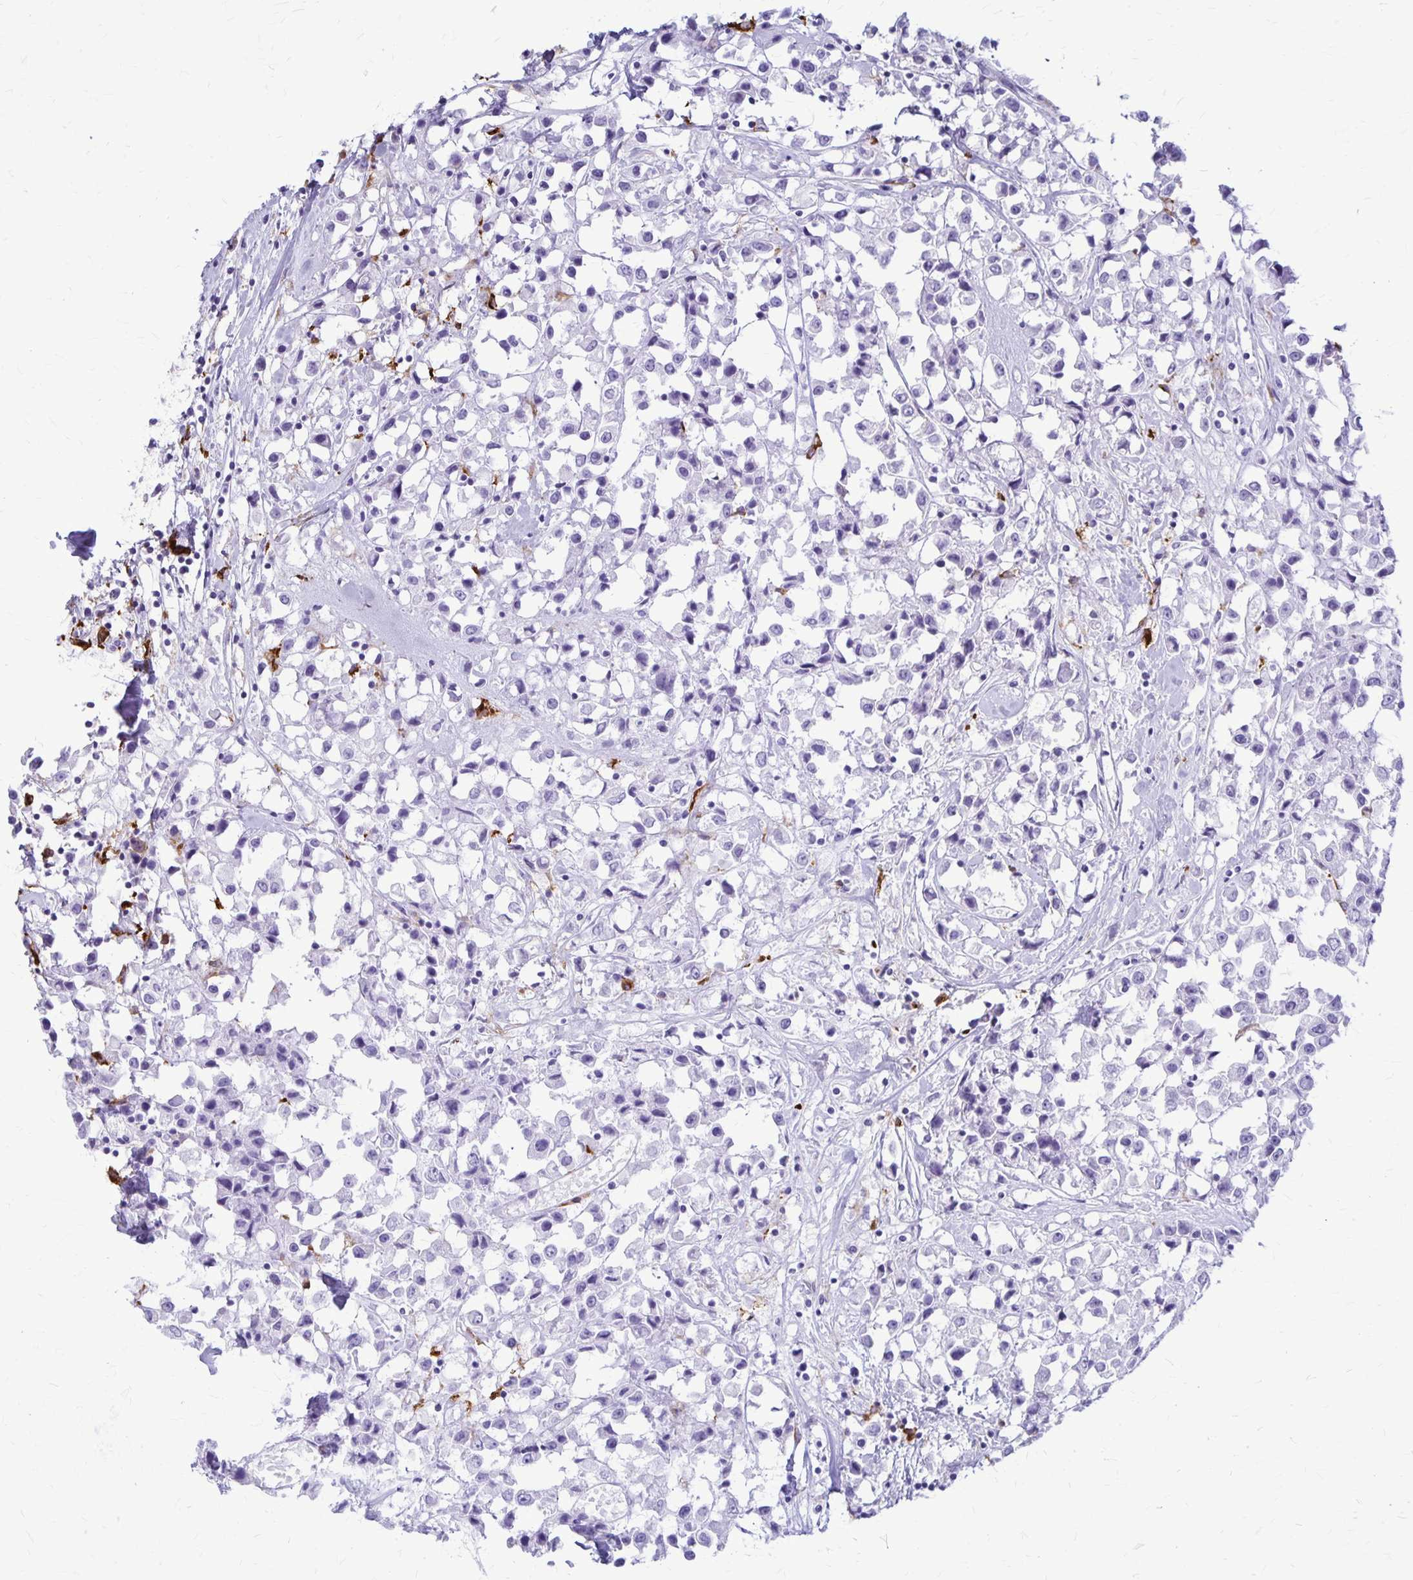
{"staining": {"intensity": "negative", "quantity": "none", "location": "none"}, "tissue": "breast cancer", "cell_type": "Tumor cells", "image_type": "cancer", "snomed": [{"axis": "morphology", "description": "Duct carcinoma"}, {"axis": "topography", "description": "Breast"}], "caption": "A histopathology image of infiltrating ductal carcinoma (breast) stained for a protein displays no brown staining in tumor cells. (DAB (3,3'-diaminobenzidine) immunohistochemistry (IHC) visualized using brightfield microscopy, high magnification).", "gene": "RTN1", "patient": {"sex": "female", "age": 61}}